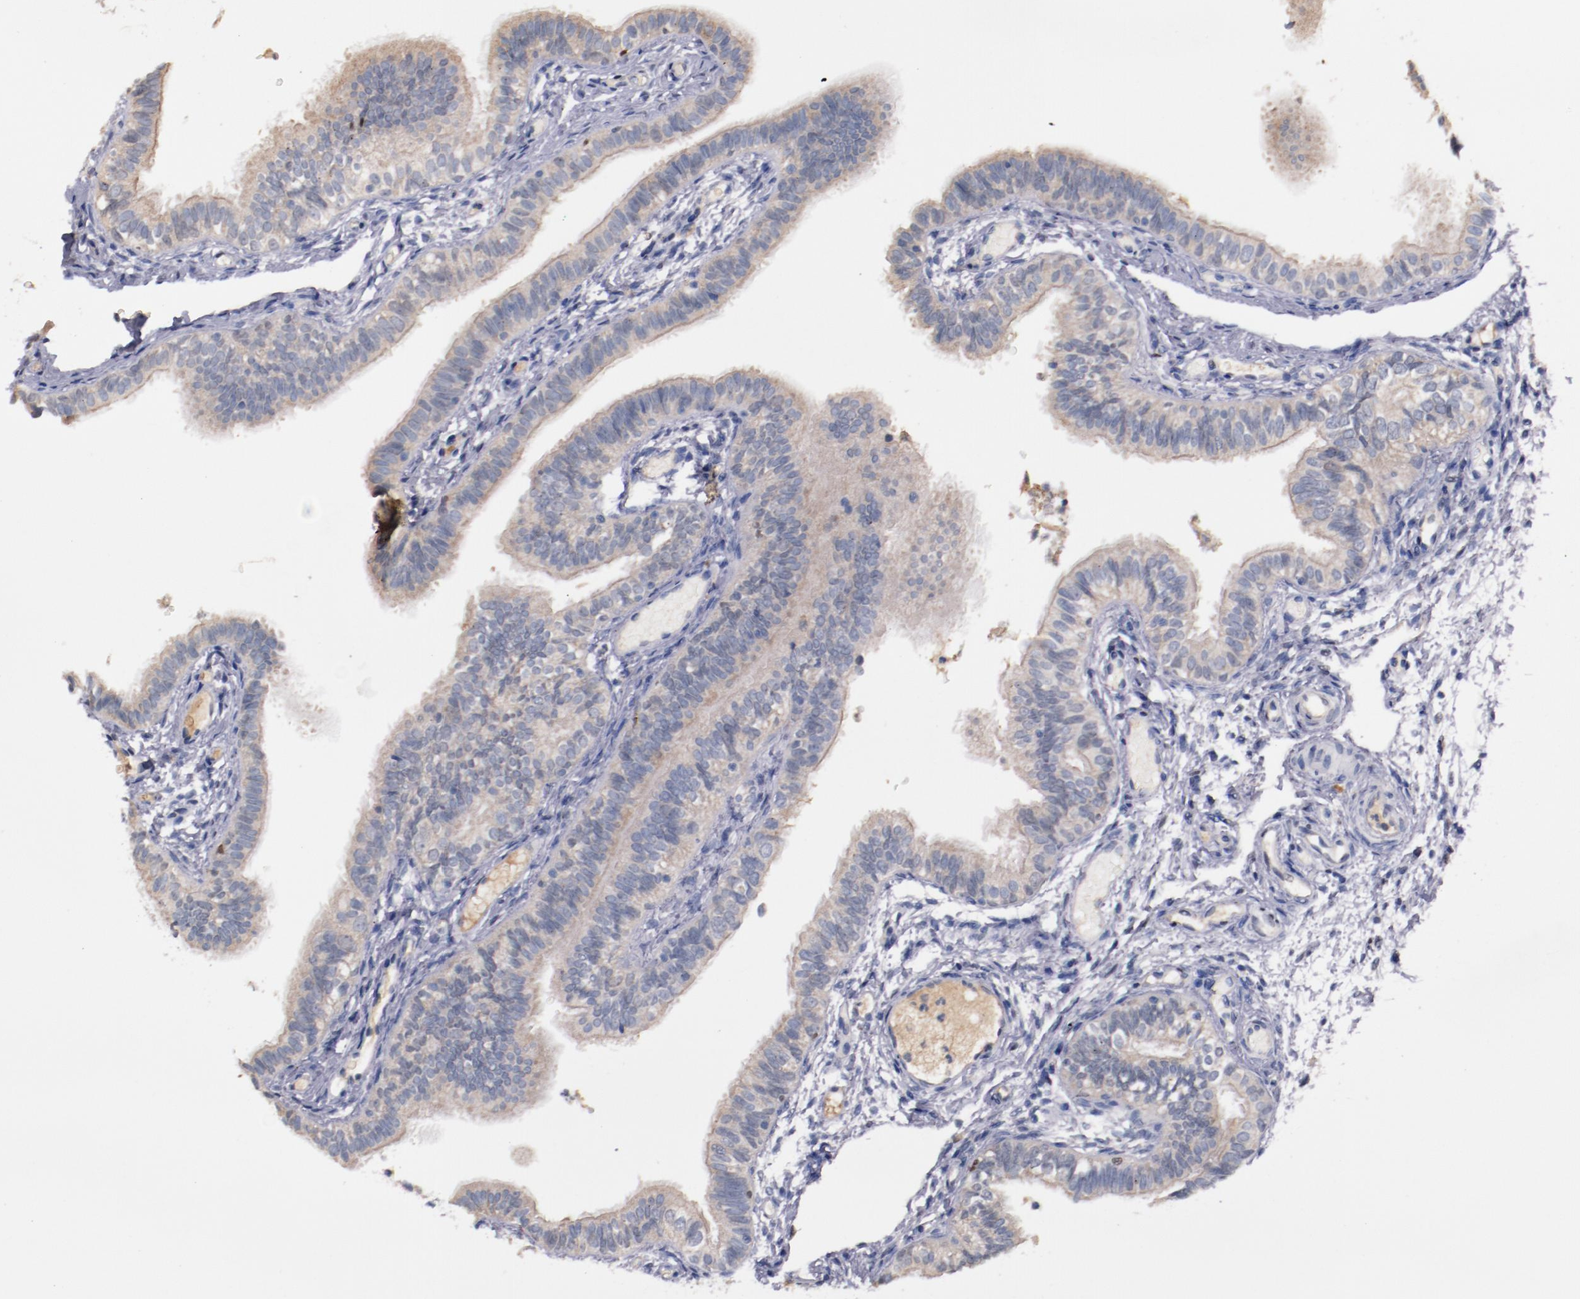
{"staining": {"intensity": "weak", "quantity": ">75%", "location": "cytoplasmic/membranous"}, "tissue": "fallopian tube", "cell_type": "Glandular cells", "image_type": "normal", "snomed": [{"axis": "morphology", "description": "Normal tissue, NOS"}, {"axis": "morphology", "description": "Dermoid, NOS"}, {"axis": "topography", "description": "Fallopian tube"}], "caption": "Immunohistochemistry image of unremarkable fallopian tube: human fallopian tube stained using immunohistochemistry shows low levels of weak protein expression localized specifically in the cytoplasmic/membranous of glandular cells, appearing as a cytoplasmic/membranous brown color.", "gene": "FAM81A", "patient": {"sex": "female", "age": 33}}